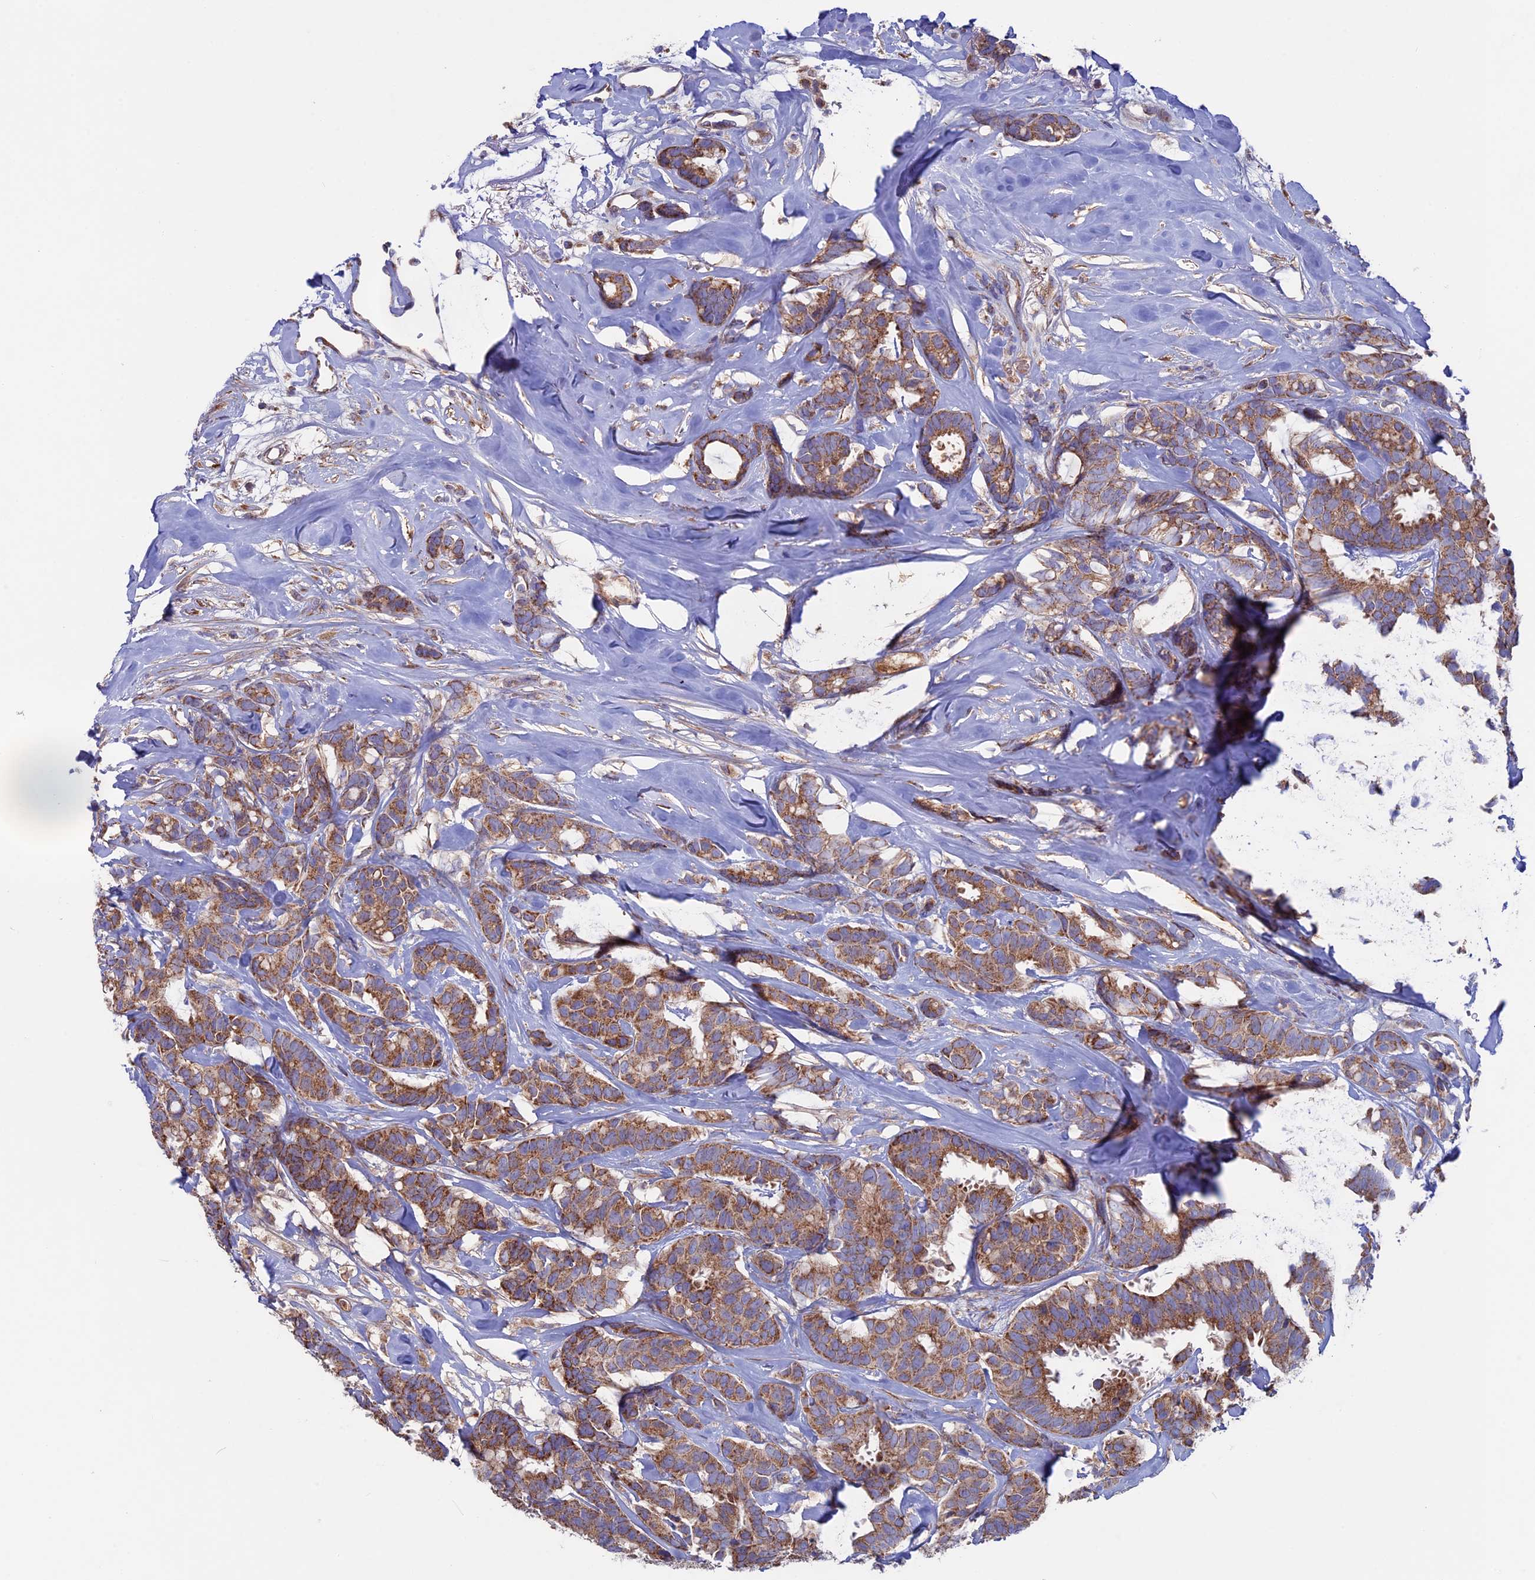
{"staining": {"intensity": "moderate", "quantity": ">75%", "location": "cytoplasmic/membranous"}, "tissue": "breast cancer", "cell_type": "Tumor cells", "image_type": "cancer", "snomed": [{"axis": "morphology", "description": "Duct carcinoma"}, {"axis": "topography", "description": "Breast"}], "caption": "Immunohistochemistry of invasive ductal carcinoma (breast) displays medium levels of moderate cytoplasmic/membranous staining in about >75% of tumor cells.", "gene": "SLC15A5", "patient": {"sex": "female", "age": 87}}